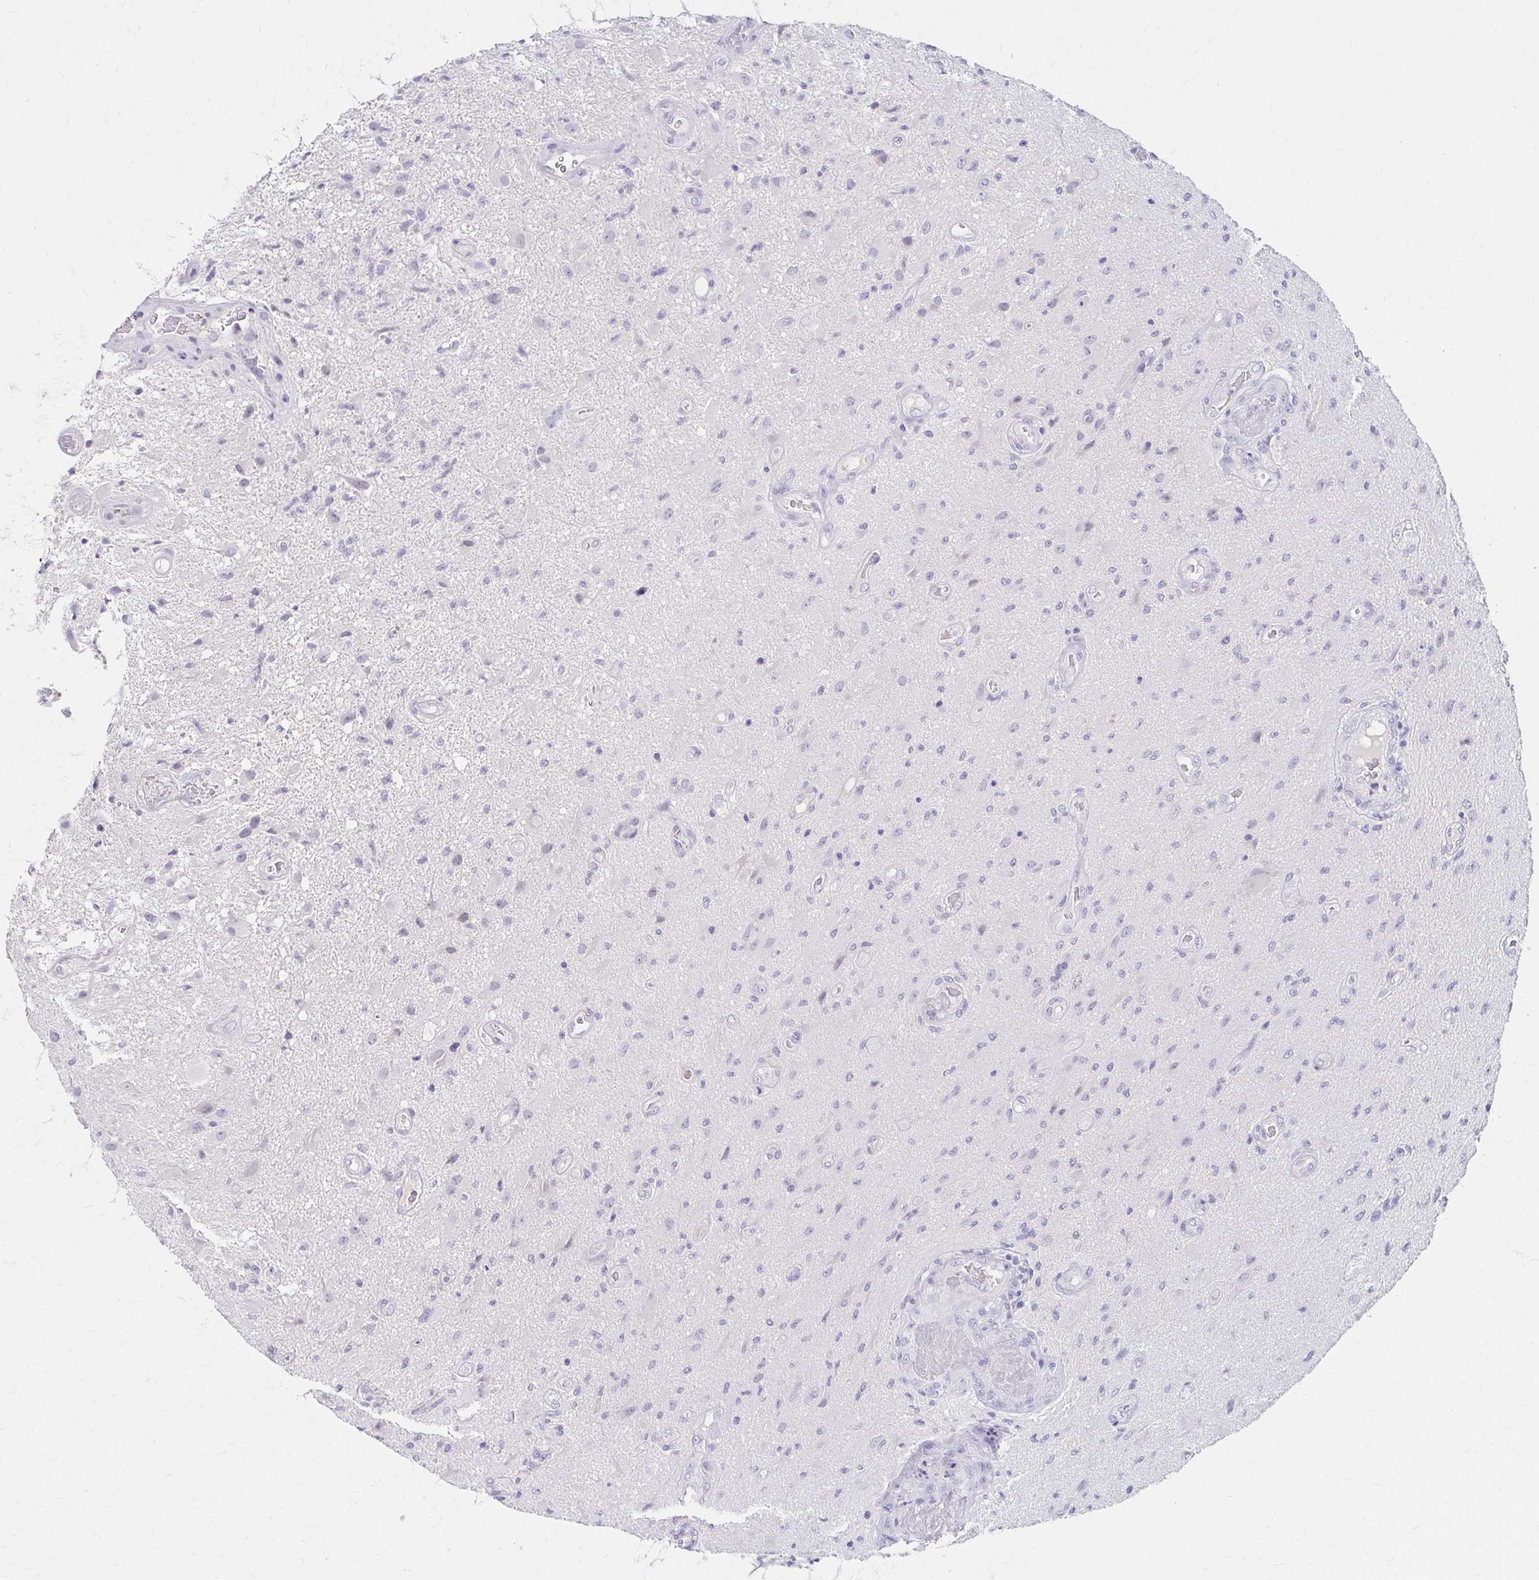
{"staining": {"intensity": "negative", "quantity": "none", "location": "none"}, "tissue": "glioma", "cell_type": "Tumor cells", "image_type": "cancer", "snomed": [{"axis": "morphology", "description": "Glioma, malignant, High grade"}, {"axis": "topography", "description": "Brain"}], "caption": "Tumor cells show no significant protein positivity in glioma.", "gene": "AZGP1", "patient": {"sex": "male", "age": 67}}